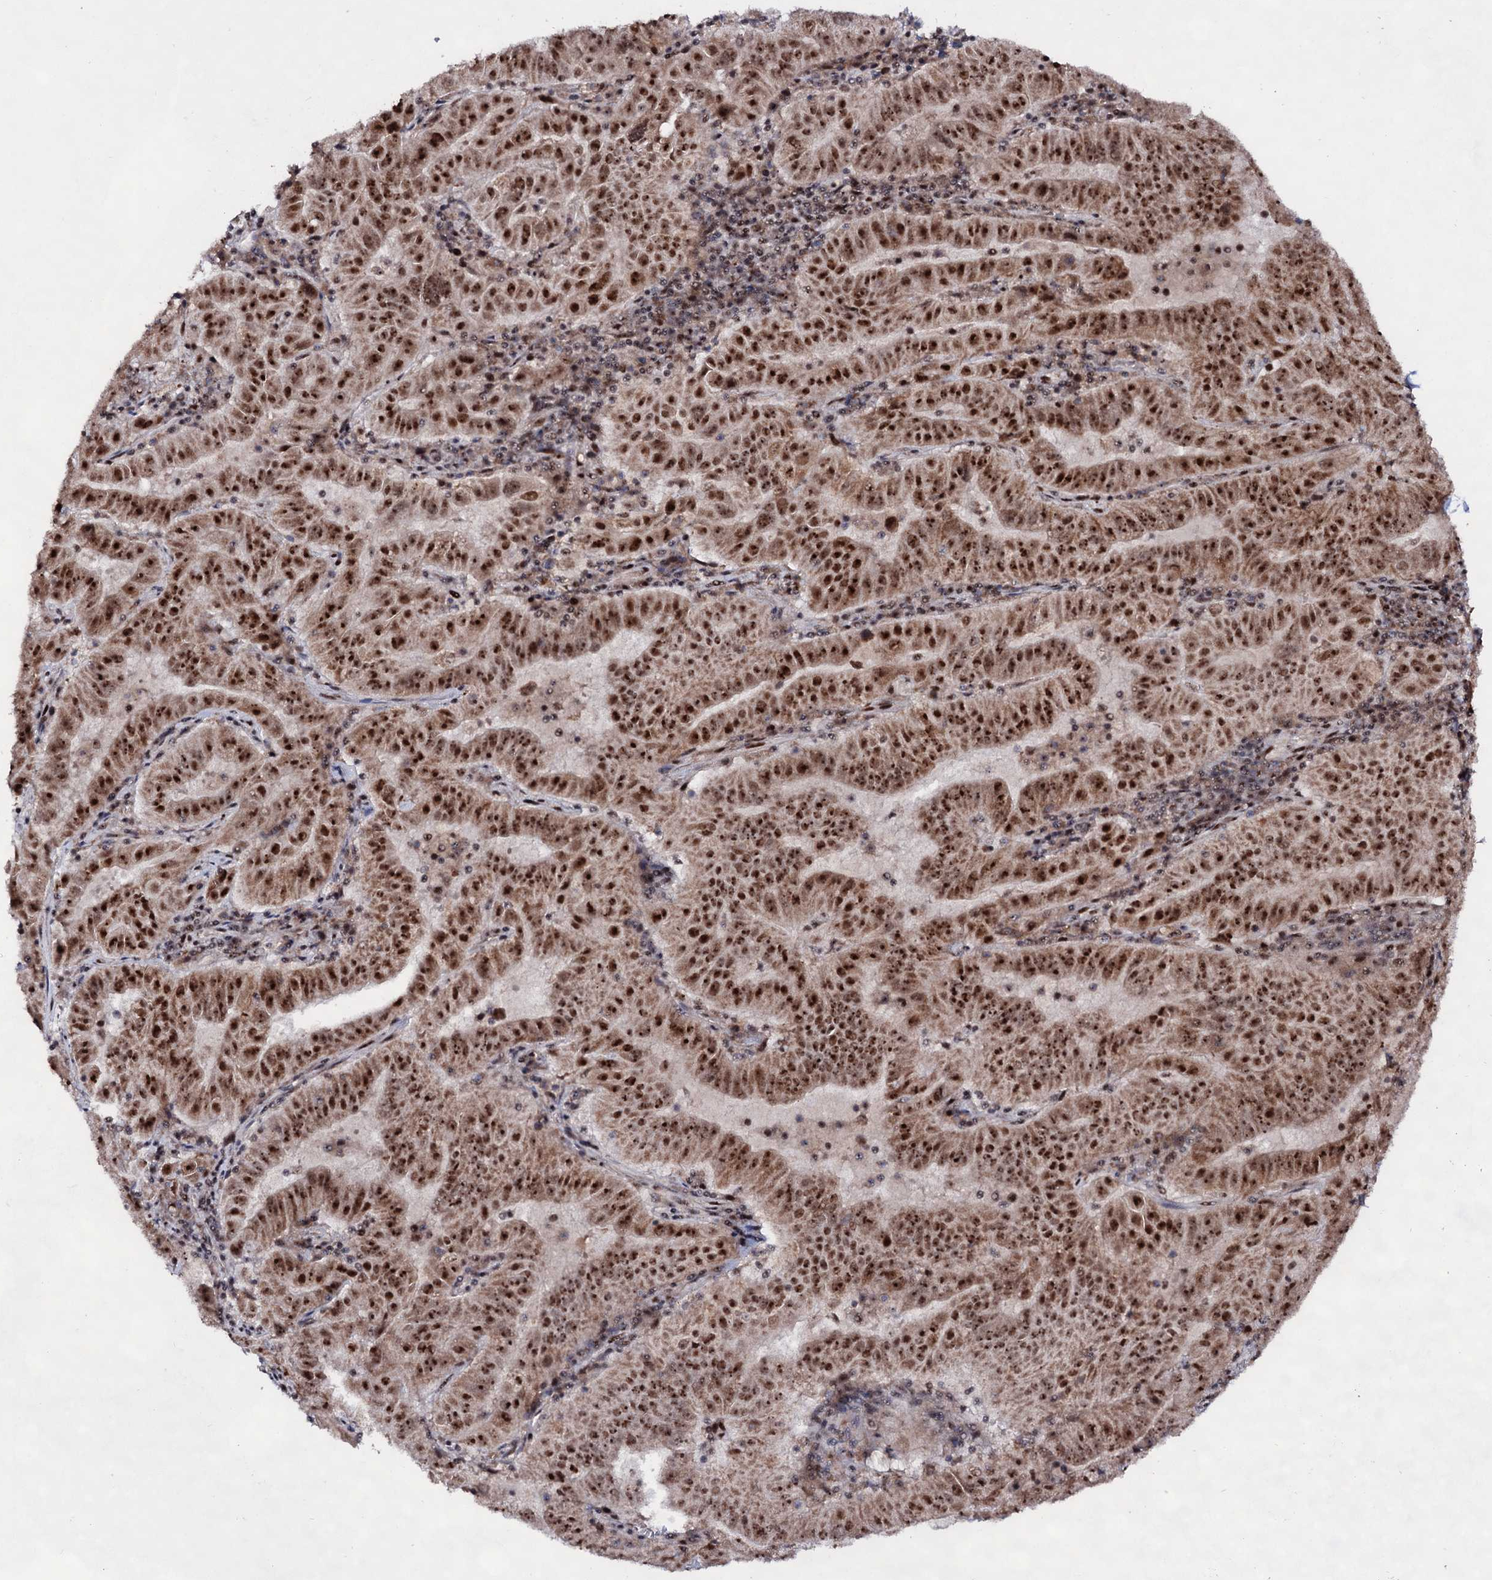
{"staining": {"intensity": "strong", "quantity": ">75%", "location": "cytoplasmic/membranous,nuclear"}, "tissue": "pancreatic cancer", "cell_type": "Tumor cells", "image_type": "cancer", "snomed": [{"axis": "morphology", "description": "Adenocarcinoma, NOS"}, {"axis": "topography", "description": "Pancreas"}], "caption": "About >75% of tumor cells in human pancreatic cancer reveal strong cytoplasmic/membranous and nuclear protein positivity as visualized by brown immunohistochemical staining.", "gene": "EXOSC10", "patient": {"sex": "male", "age": 63}}